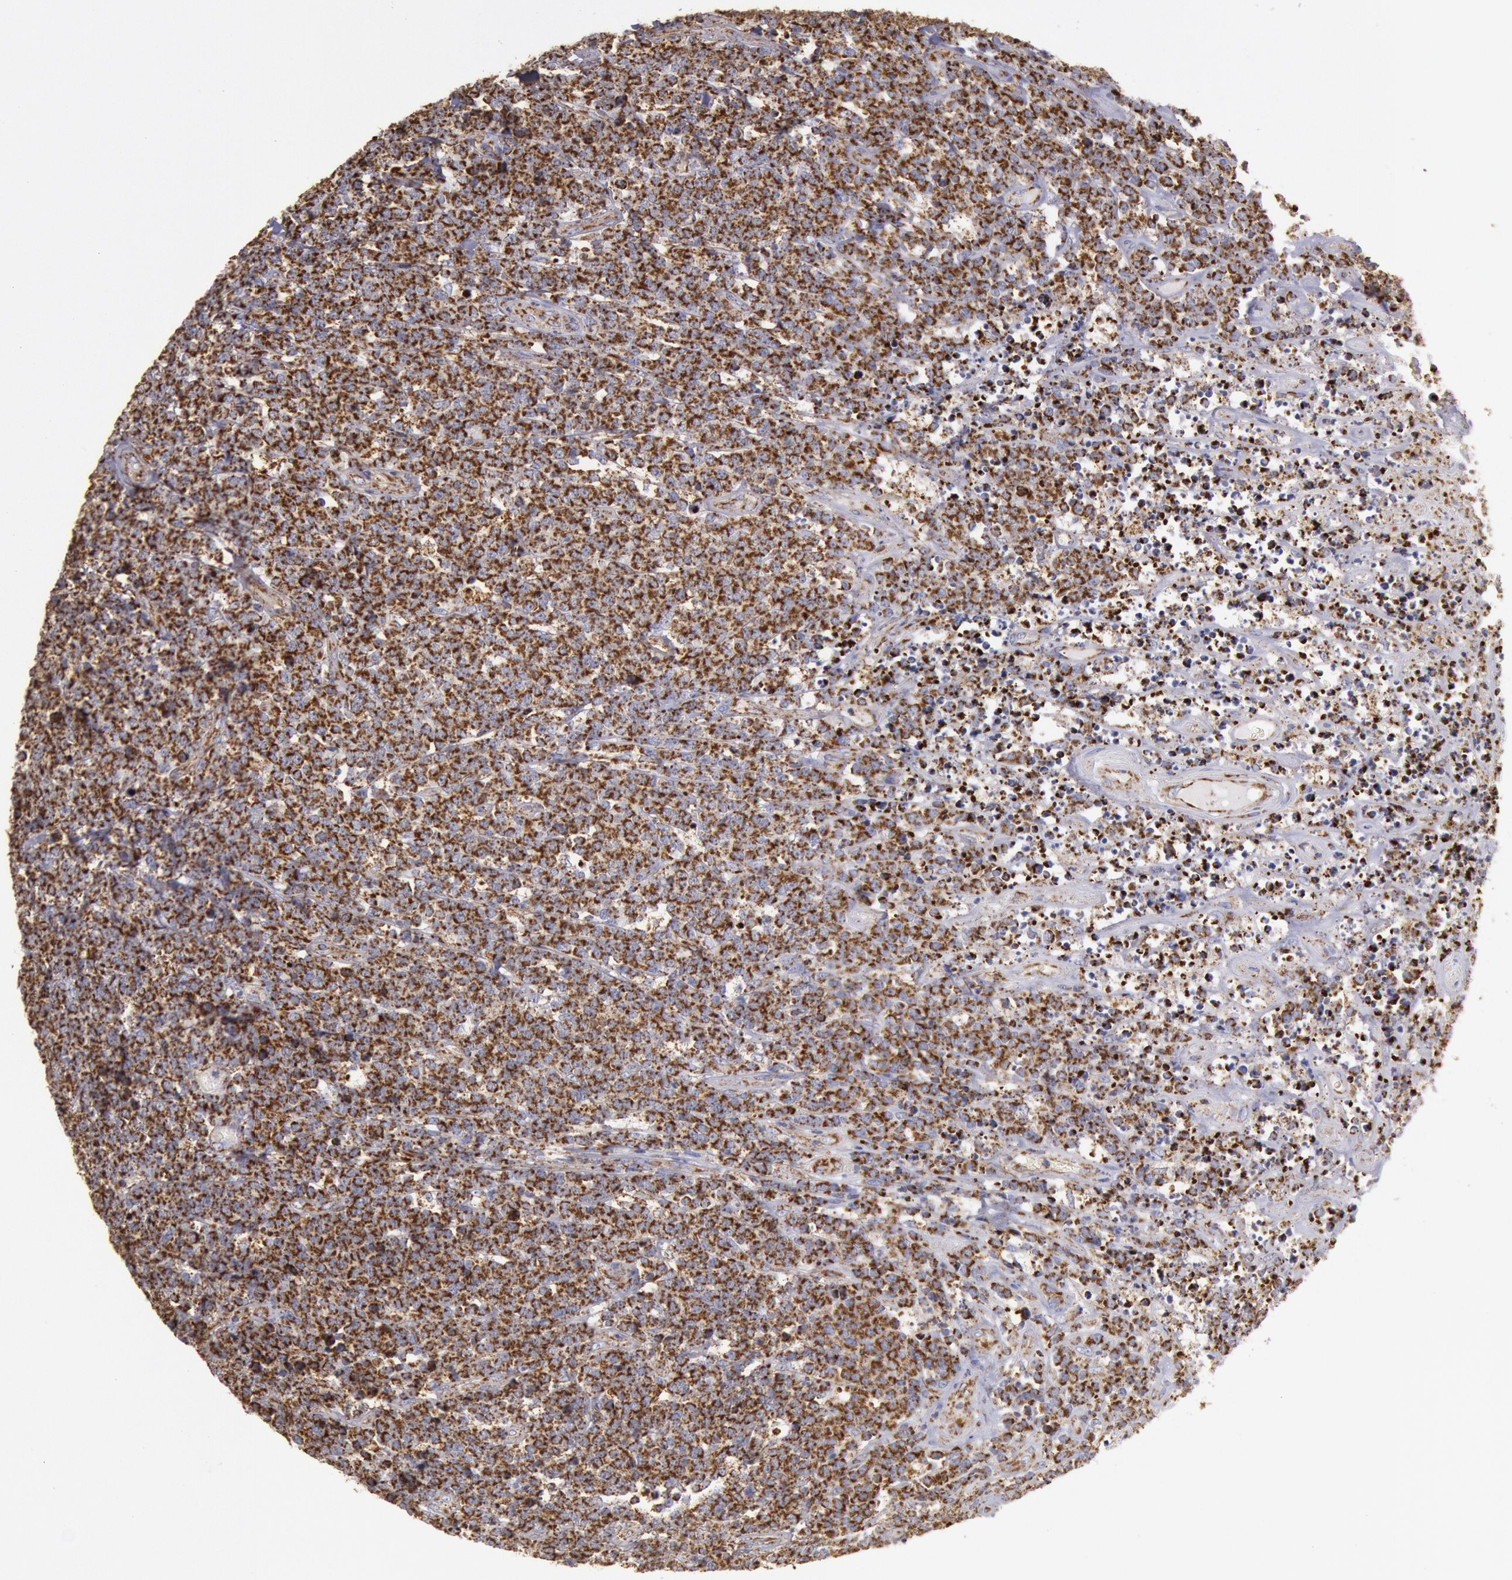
{"staining": {"intensity": "strong", "quantity": ">75%", "location": "cytoplasmic/membranous"}, "tissue": "lymphoma", "cell_type": "Tumor cells", "image_type": "cancer", "snomed": [{"axis": "morphology", "description": "Malignant lymphoma, non-Hodgkin's type, High grade"}, {"axis": "topography", "description": "Small intestine"}, {"axis": "topography", "description": "Colon"}], "caption": "The image displays immunohistochemical staining of lymphoma. There is strong cytoplasmic/membranous positivity is present in about >75% of tumor cells. The protein of interest is stained brown, and the nuclei are stained in blue (DAB IHC with brightfield microscopy, high magnification).", "gene": "CYC1", "patient": {"sex": "male", "age": 8}}